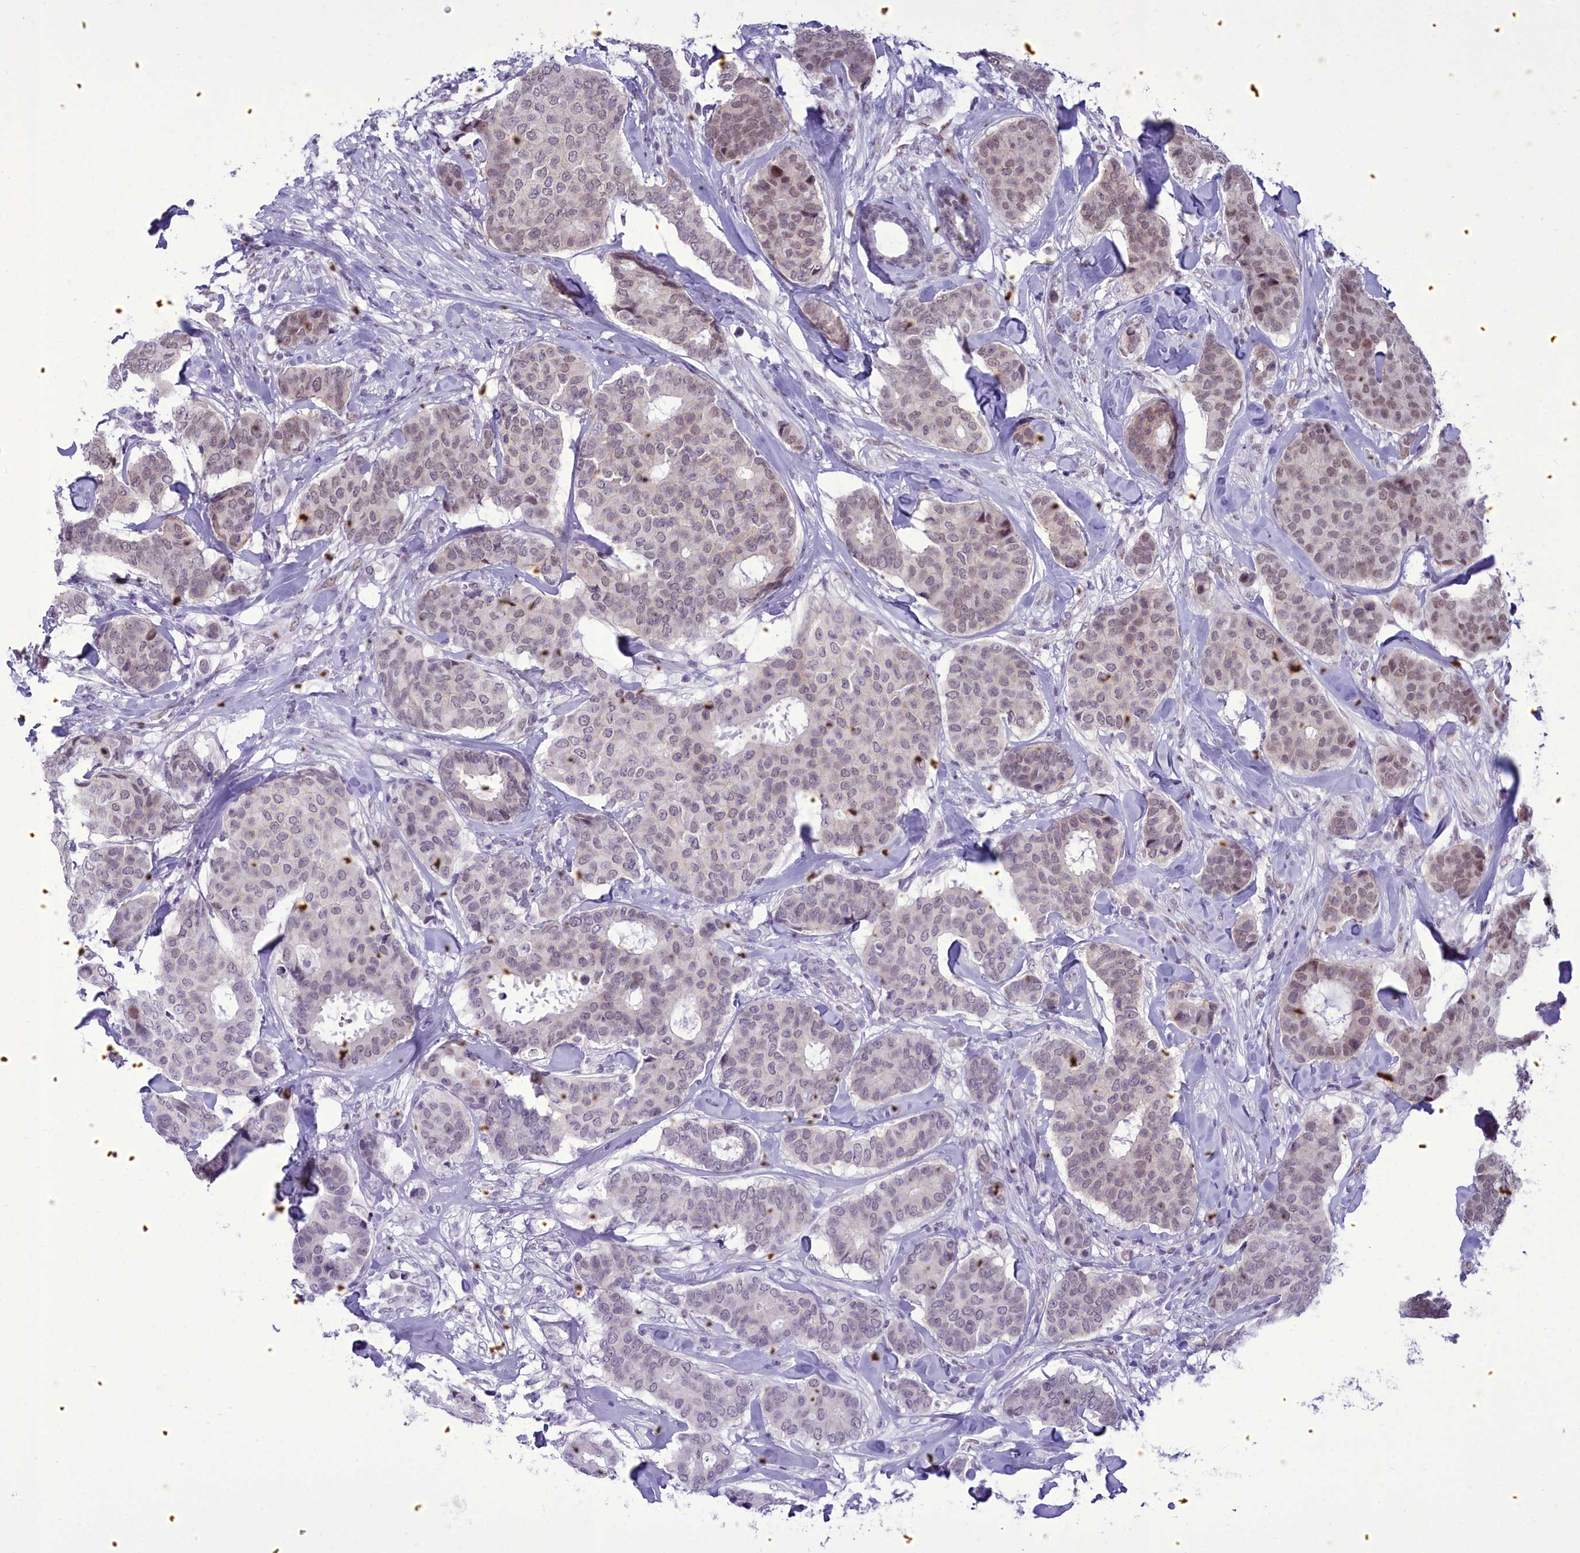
{"staining": {"intensity": "moderate", "quantity": "25%-75%", "location": "nuclear"}, "tissue": "breast cancer", "cell_type": "Tumor cells", "image_type": "cancer", "snomed": [{"axis": "morphology", "description": "Duct carcinoma"}, {"axis": "topography", "description": "Breast"}], "caption": "Approximately 25%-75% of tumor cells in breast infiltrating ductal carcinoma display moderate nuclear protein positivity as visualized by brown immunohistochemical staining.", "gene": "CEACAM19", "patient": {"sex": "female", "age": 75}}